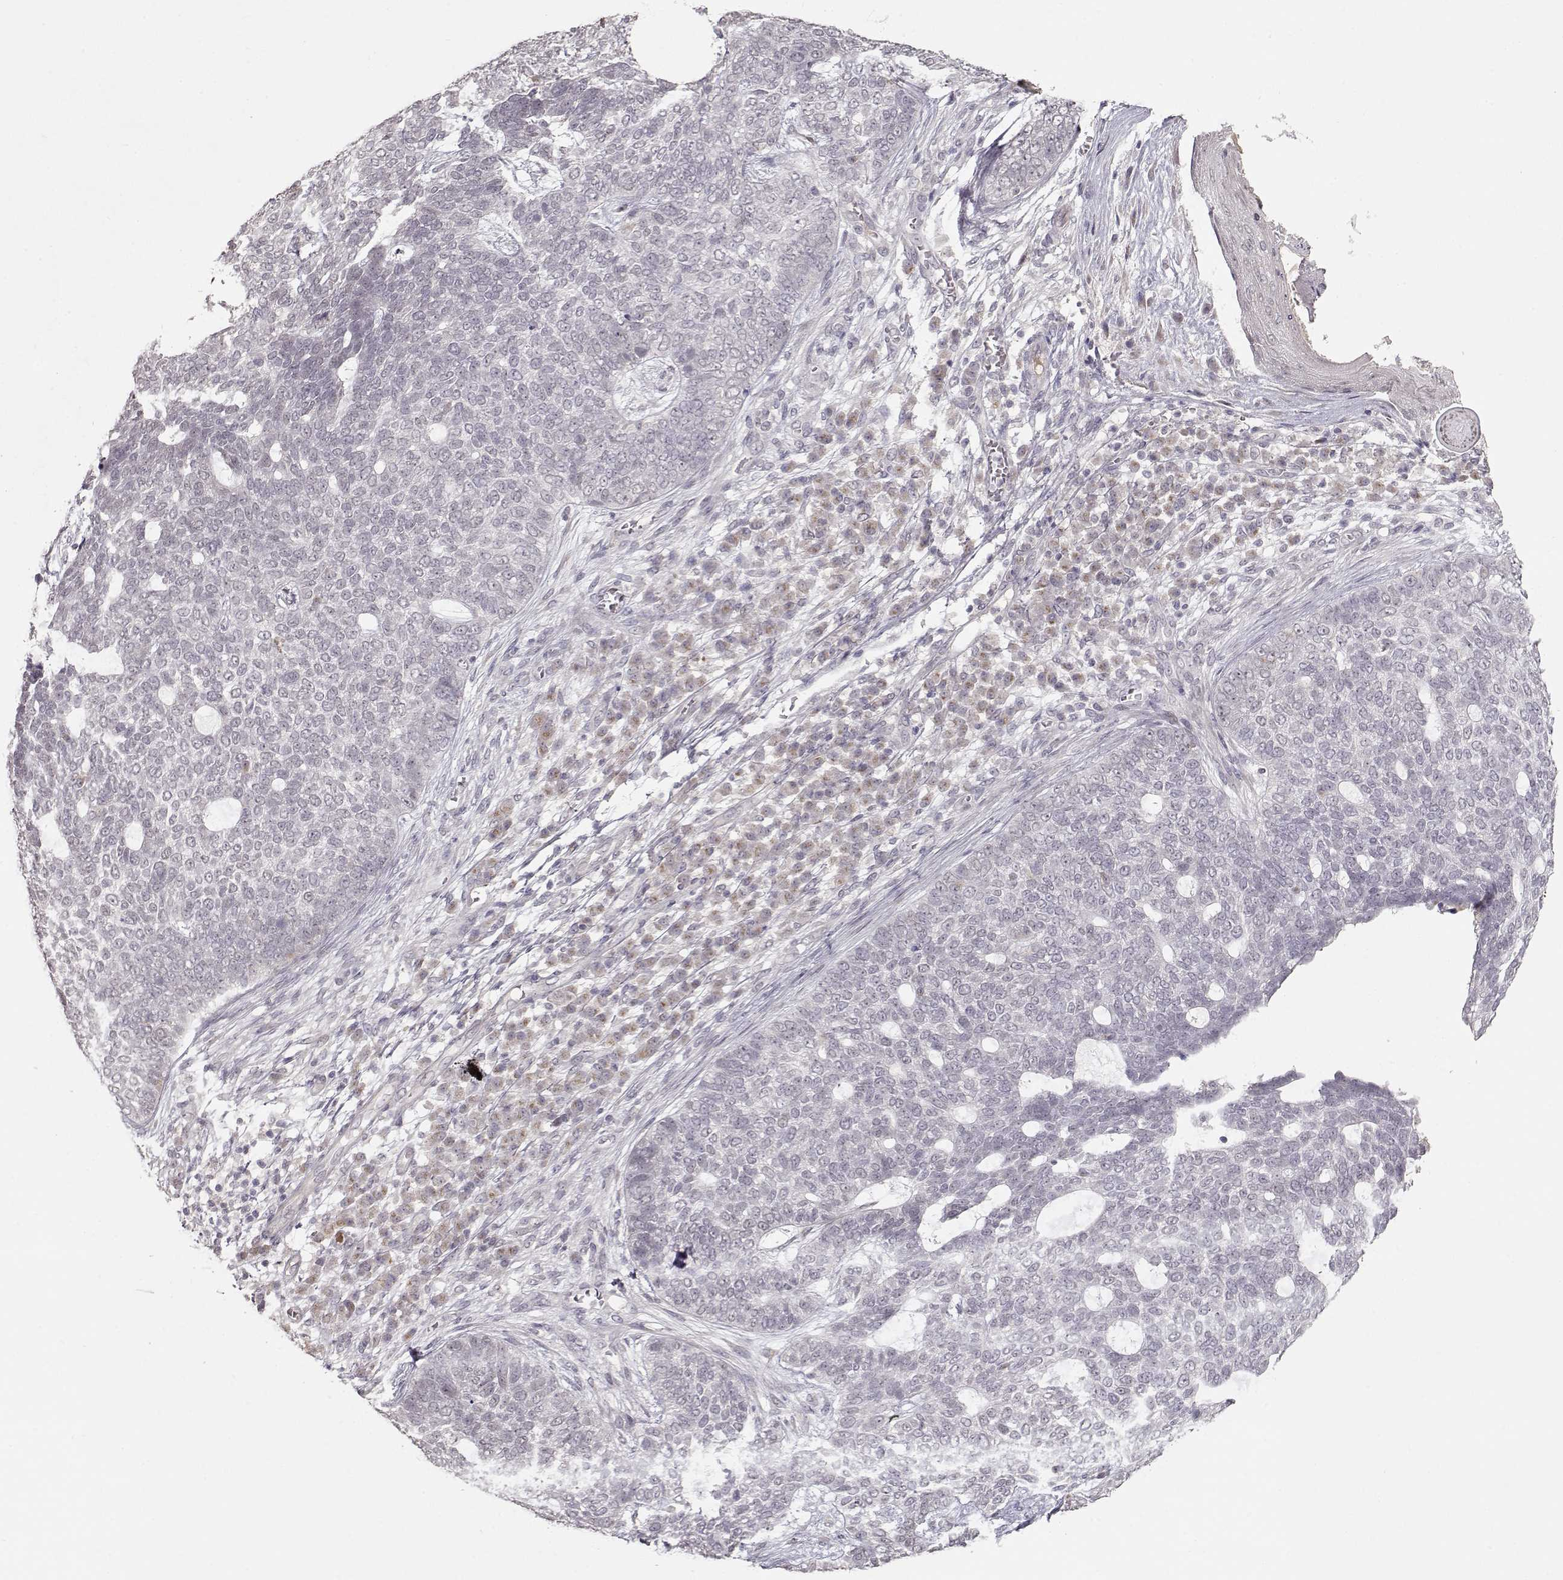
{"staining": {"intensity": "negative", "quantity": "none", "location": "none"}, "tissue": "skin cancer", "cell_type": "Tumor cells", "image_type": "cancer", "snomed": [{"axis": "morphology", "description": "Basal cell carcinoma"}, {"axis": "topography", "description": "Skin"}], "caption": "Immunohistochemistry (IHC) histopathology image of skin cancer (basal cell carcinoma) stained for a protein (brown), which reveals no expression in tumor cells. (Immunohistochemistry, brightfield microscopy, high magnification).", "gene": "PNMT", "patient": {"sex": "female", "age": 69}}